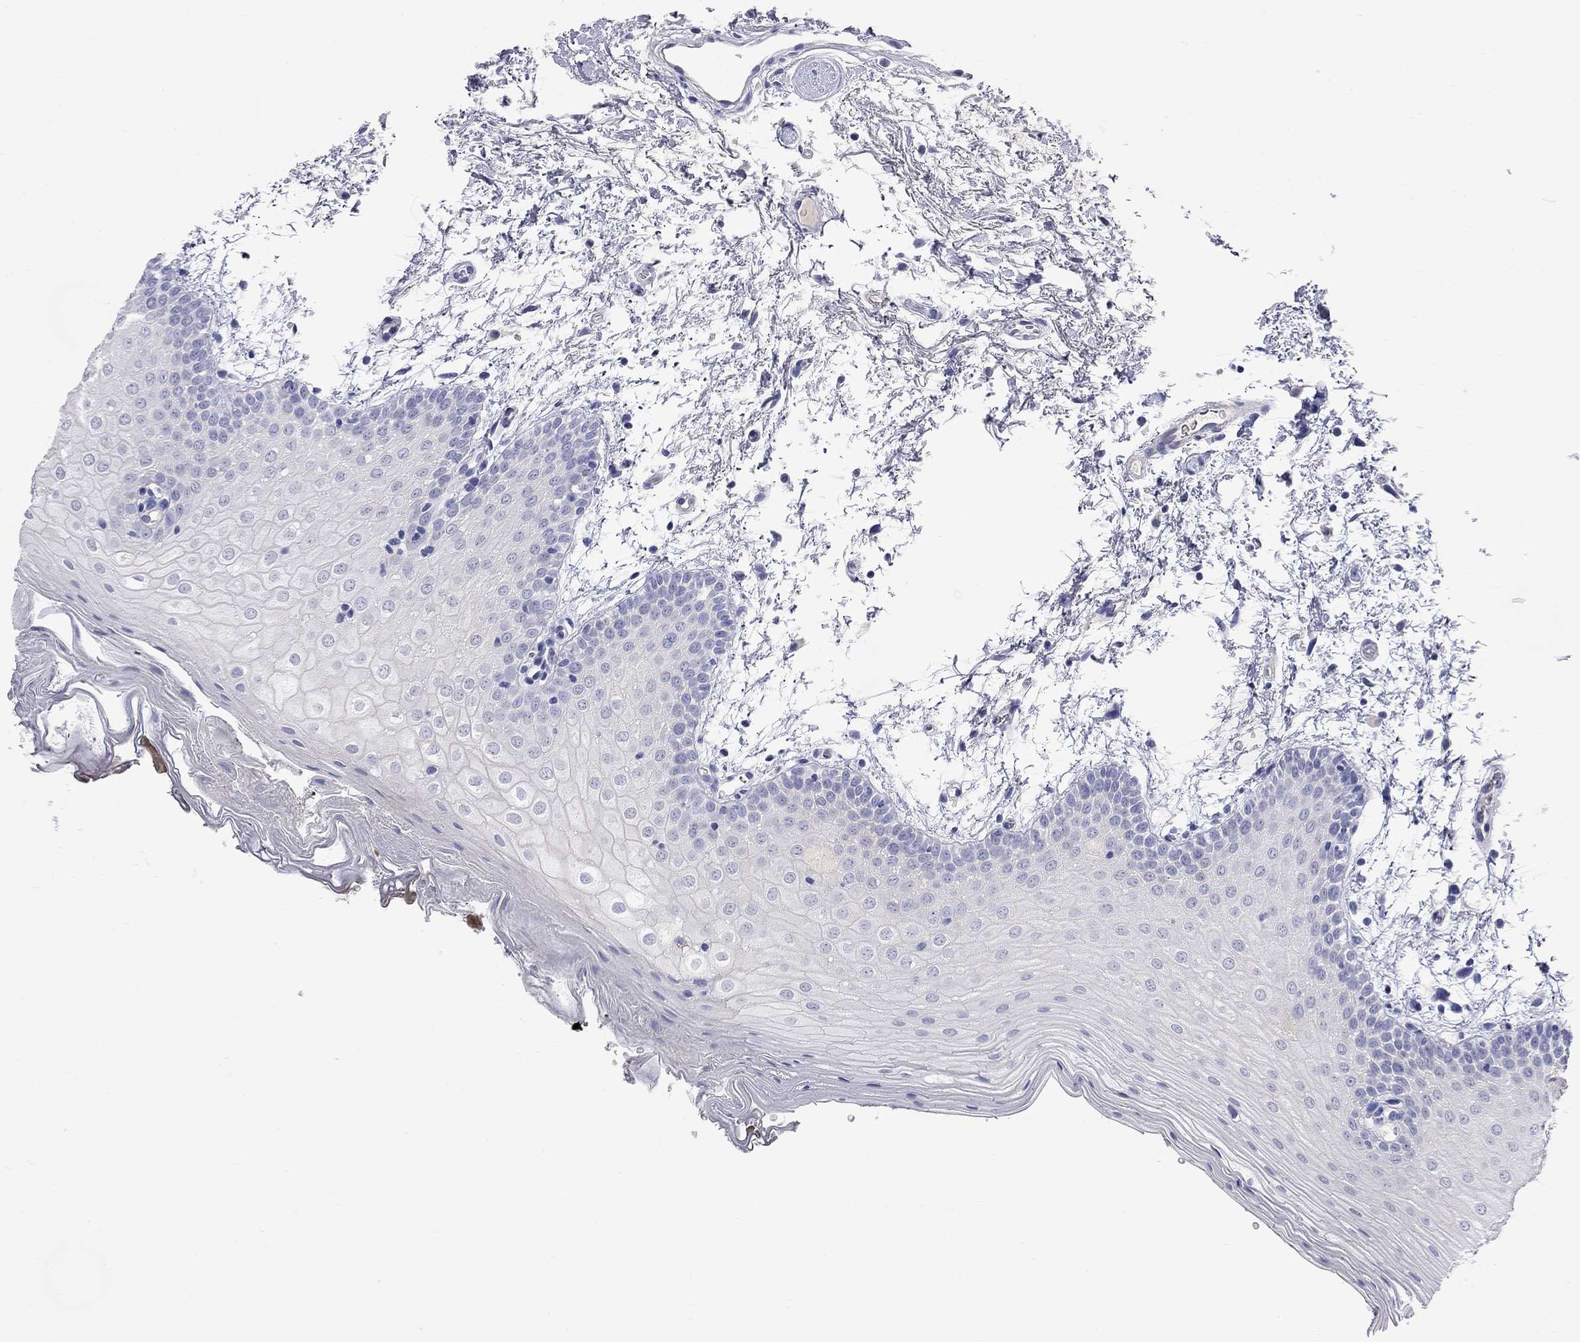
{"staining": {"intensity": "negative", "quantity": "none", "location": "none"}, "tissue": "oral mucosa", "cell_type": "Squamous epithelial cells", "image_type": "normal", "snomed": [{"axis": "morphology", "description": "Normal tissue, NOS"}, {"axis": "topography", "description": "Oral tissue"}, {"axis": "topography", "description": "Tounge, NOS"}], "caption": "An immunohistochemistry image of unremarkable oral mucosa is shown. There is no staining in squamous epithelial cells of oral mucosa.", "gene": "KCND2", "patient": {"sex": "female", "age": 86}}